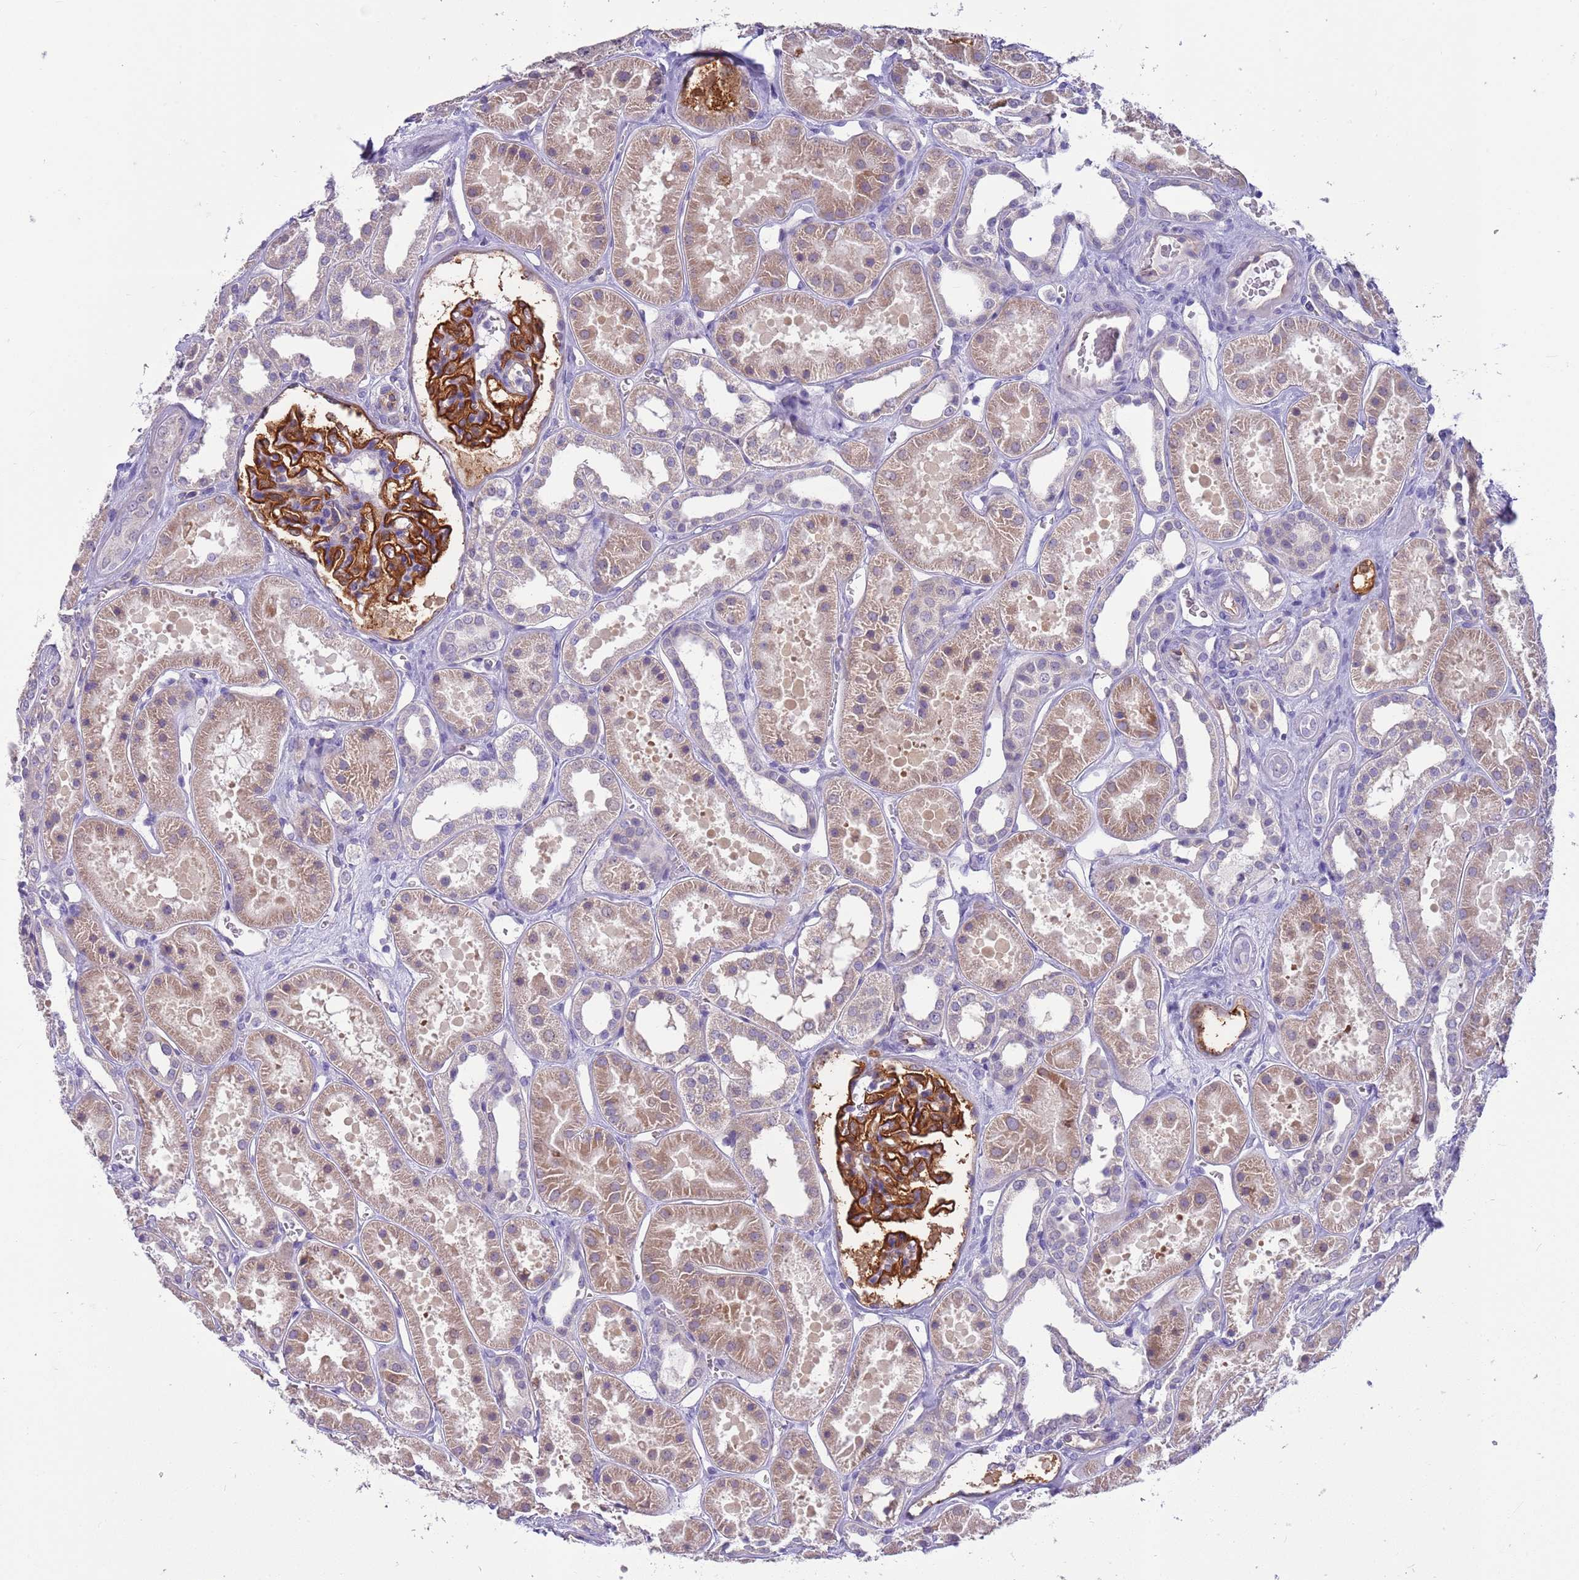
{"staining": {"intensity": "strong", "quantity": ">75%", "location": "cytoplasmic/membranous"}, "tissue": "kidney", "cell_type": "Cells in glomeruli", "image_type": "normal", "snomed": [{"axis": "morphology", "description": "Normal tissue, NOS"}, {"axis": "topography", "description": "Kidney"}], "caption": "A micrograph of kidney stained for a protein displays strong cytoplasmic/membranous brown staining in cells in glomeruli.", "gene": "BRMS1L", "patient": {"sex": "female", "age": 41}}